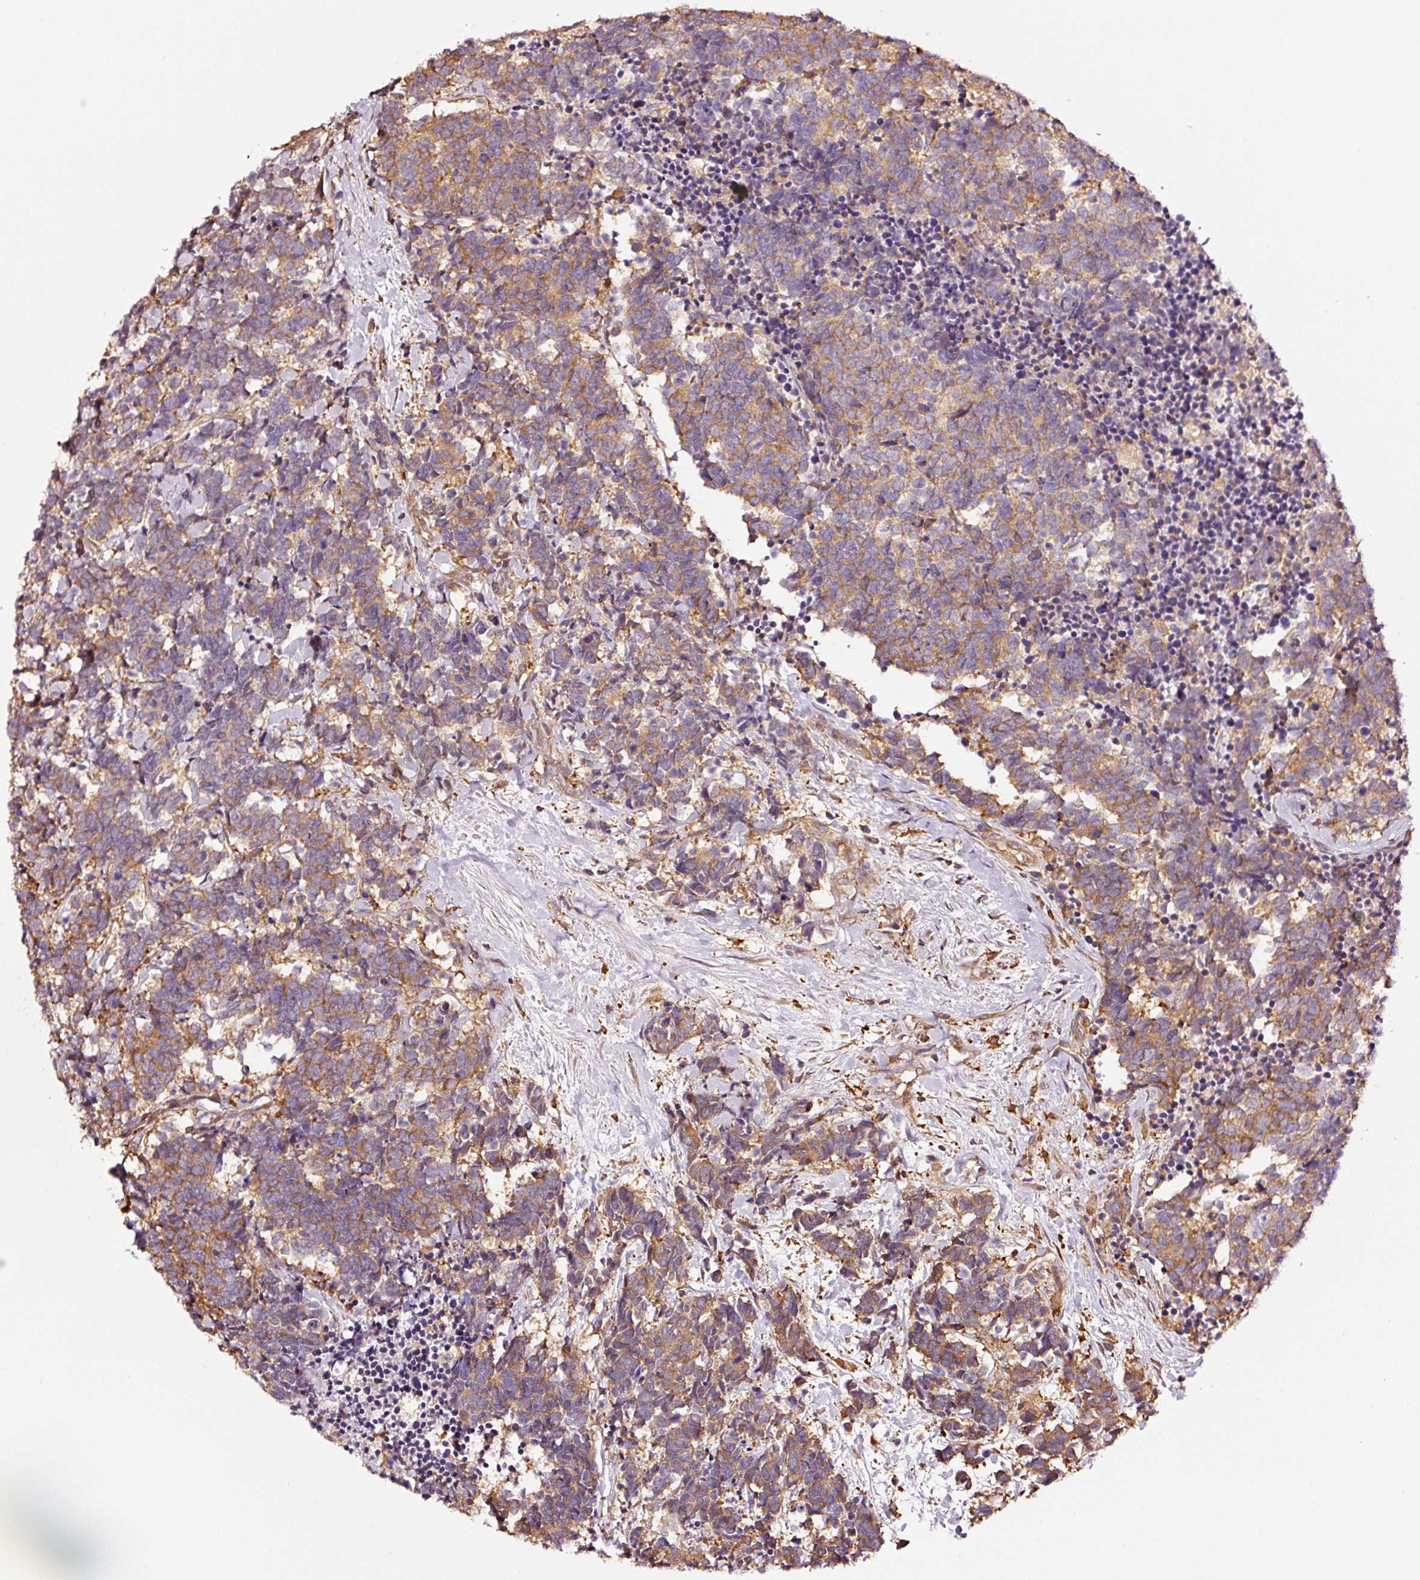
{"staining": {"intensity": "moderate", "quantity": ">75%", "location": "cytoplasmic/membranous"}, "tissue": "carcinoid", "cell_type": "Tumor cells", "image_type": "cancer", "snomed": [{"axis": "morphology", "description": "Carcinoma, NOS"}, {"axis": "morphology", "description": "Carcinoid, malignant, NOS"}, {"axis": "topography", "description": "Prostate"}], "caption": "Immunohistochemical staining of carcinoma reveals medium levels of moderate cytoplasmic/membranous expression in approximately >75% of tumor cells. (DAB (3,3'-diaminobenzidine) IHC with brightfield microscopy, high magnification).", "gene": "METAP1", "patient": {"sex": "male", "age": 57}}